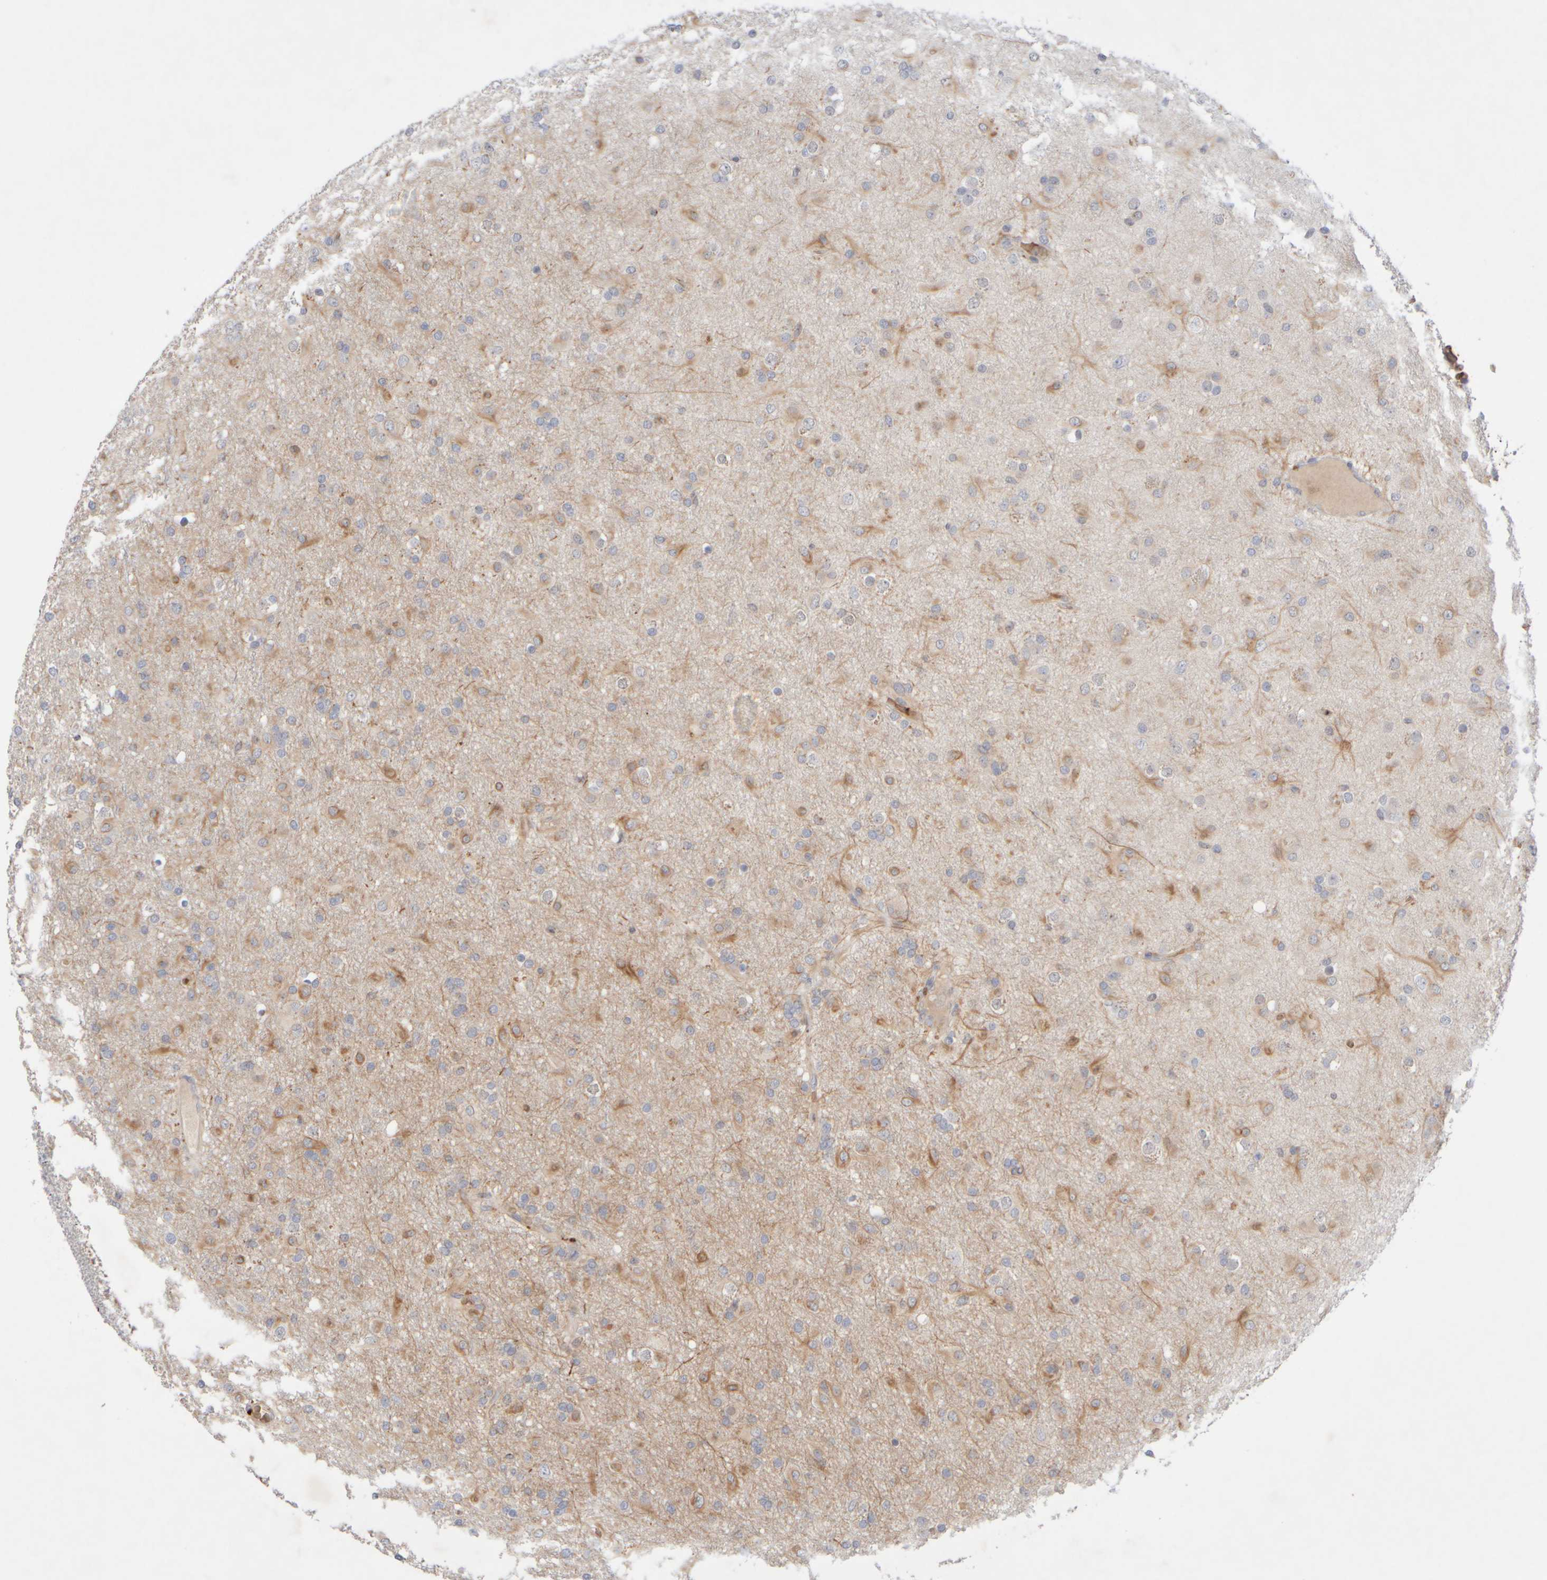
{"staining": {"intensity": "moderate", "quantity": "<25%", "location": "cytoplasmic/membranous"}, "tissue": "glioma", "cell_type": "Tumor cells", "image_type": "cancer", "snomed": [{"axis": "morphology", "description": "Glioma, malignant, Low grade"}, {"axis": "topography", "description": "Brain"}], "caption": "High-power microscopy captured an immunohistochemistry micrograph of malignant glioma (low-grade), revealing moderate cytoplasmic/membranous expression in about <25% of tumor cells. Nuclei are stained in blue.", "gene": "MST1", "patient": {"sex": "male", "age": 65}}